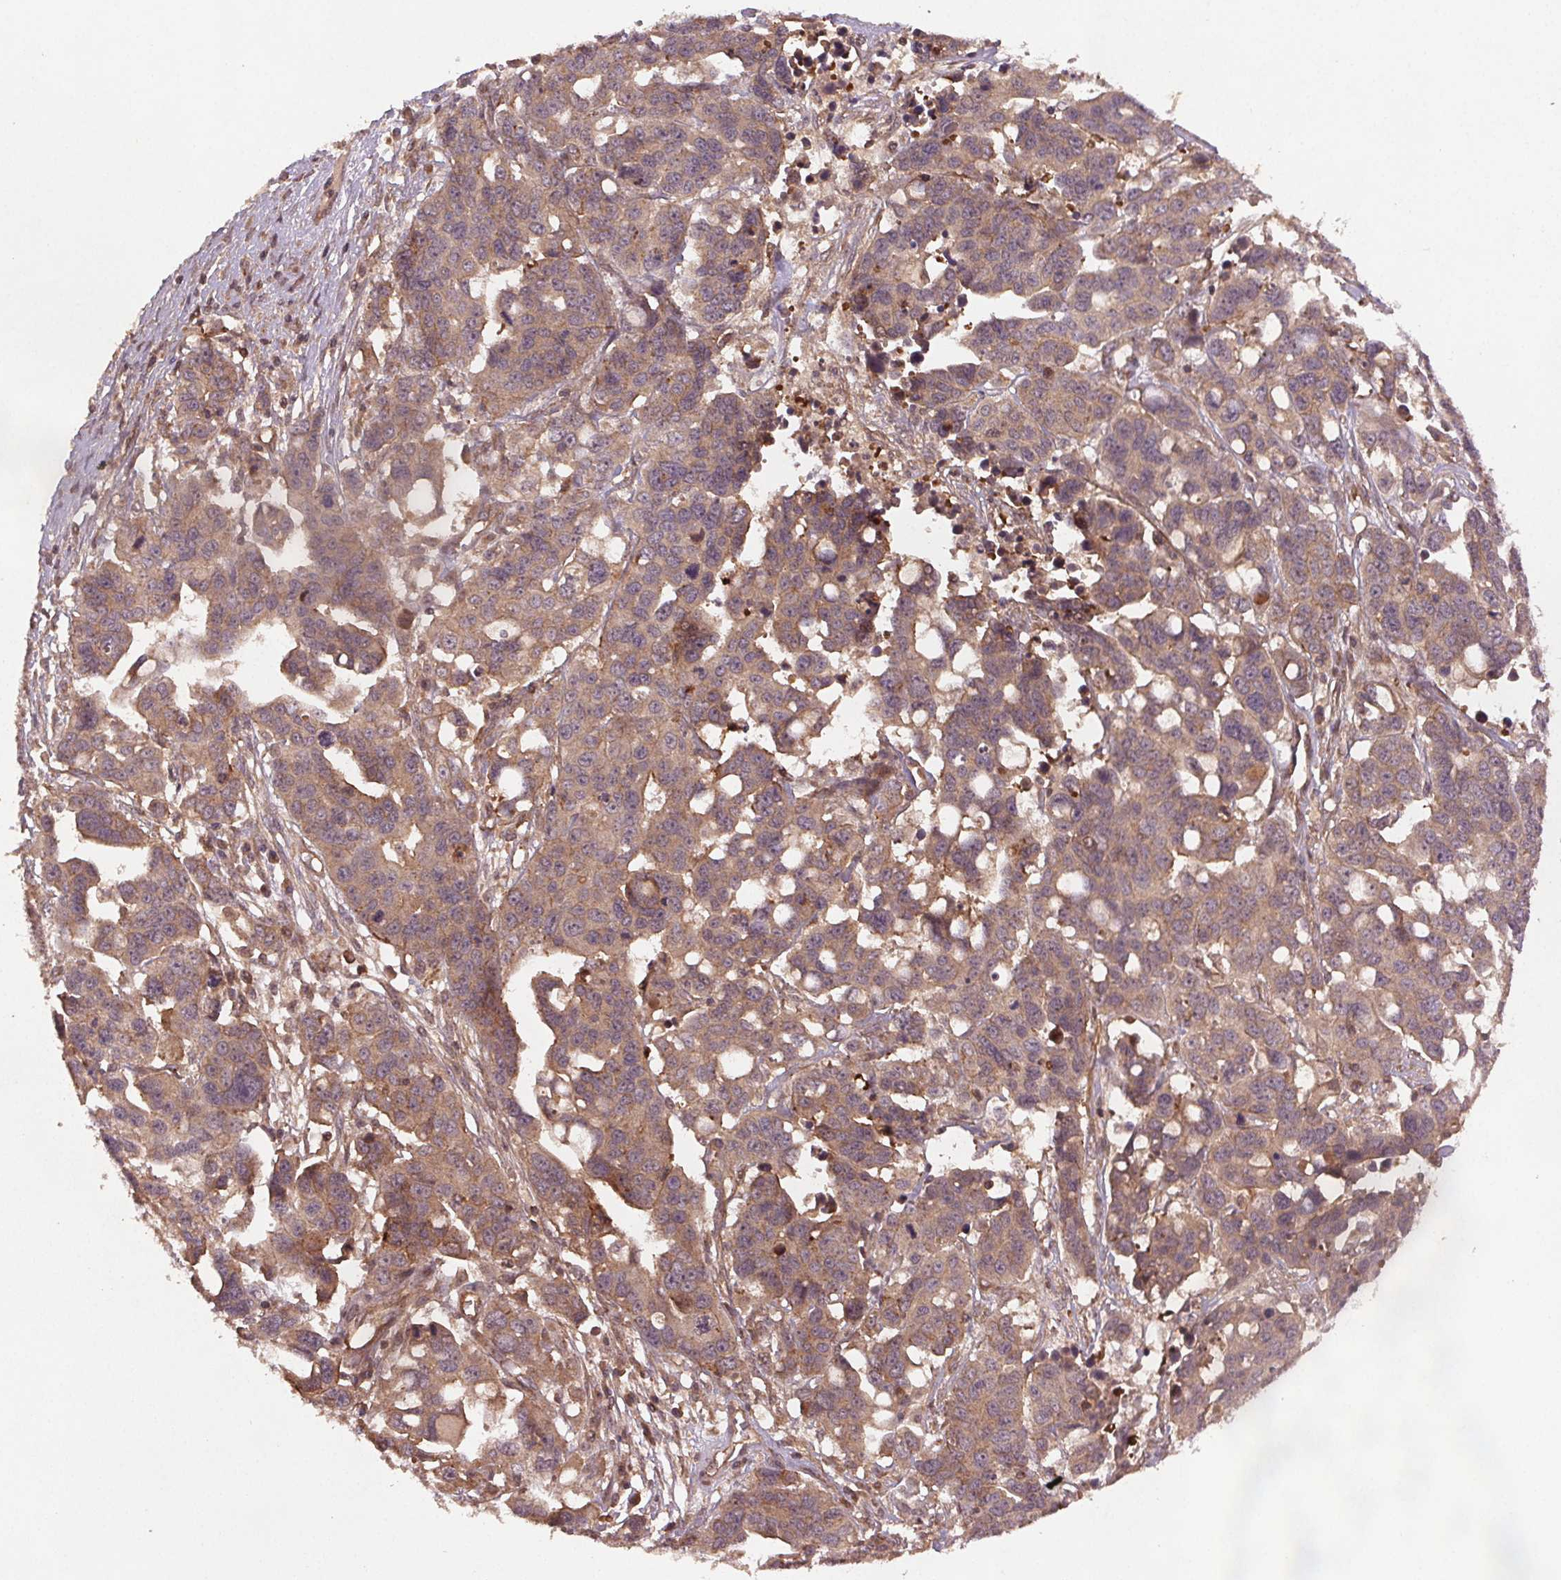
{"staining": {"intensity": "moderate", "quantity": ">75%", "location": "cytoplasmic/membranous"}, "tissue": "ovarian cancer", "cell_type": "Tumor cells", "image_type": "cancer", "snomed": [{"axis": "morphology", "description": "Carcinoma, endometroid"}, {"axis": "topography", "description": "Ovary"}], "caption": "A histopathology image of human ovarian cancer stained for a protein displays moderate cytoplasmic/membranous brown staining in tumor cells.", "gene": "SEC14L2", "patient": {"sex": "female", "age": 78}}